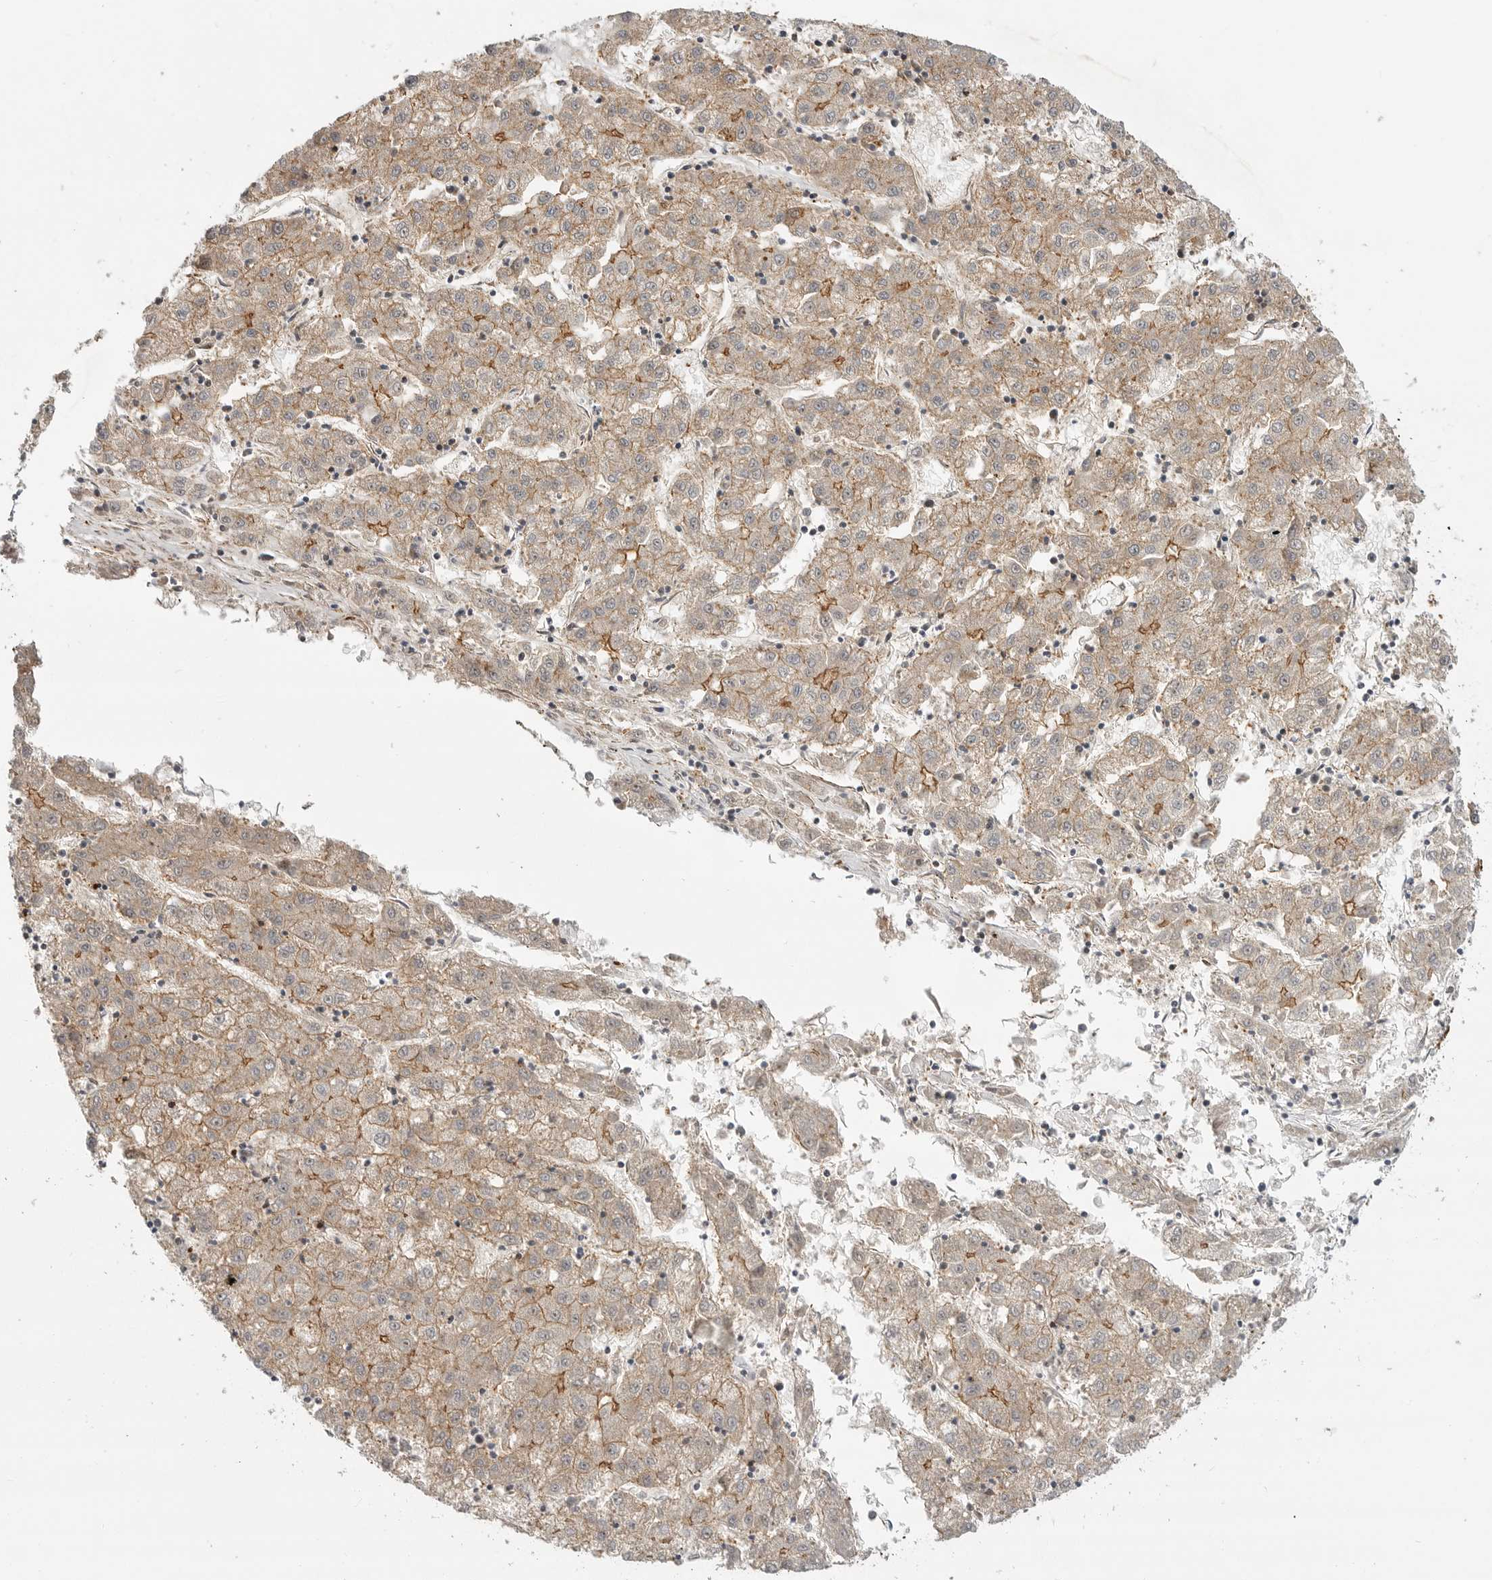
{"staining": {"intensity": "moderate", "quantity": "25%-75%", "location": "cytoplasmic/membranous"}, "tissue": "liver cancer", "cell_type": "Tumor cells", "image_type": "cancer", "snomed": [{"axis": "morphology", "description": "Carcinoma, Hepatocellular, NOS"}, {"axis": "topography", "description": "Liver"}], "caption": "Liver cancer stained with immunohistochemistry (IHC) exhibits moderate cytoplasmic/membranous expression in about 25%-75% of tumor cells.", "gene": "GPATCH2", "patient": {"sex": "male", "age": 72}}